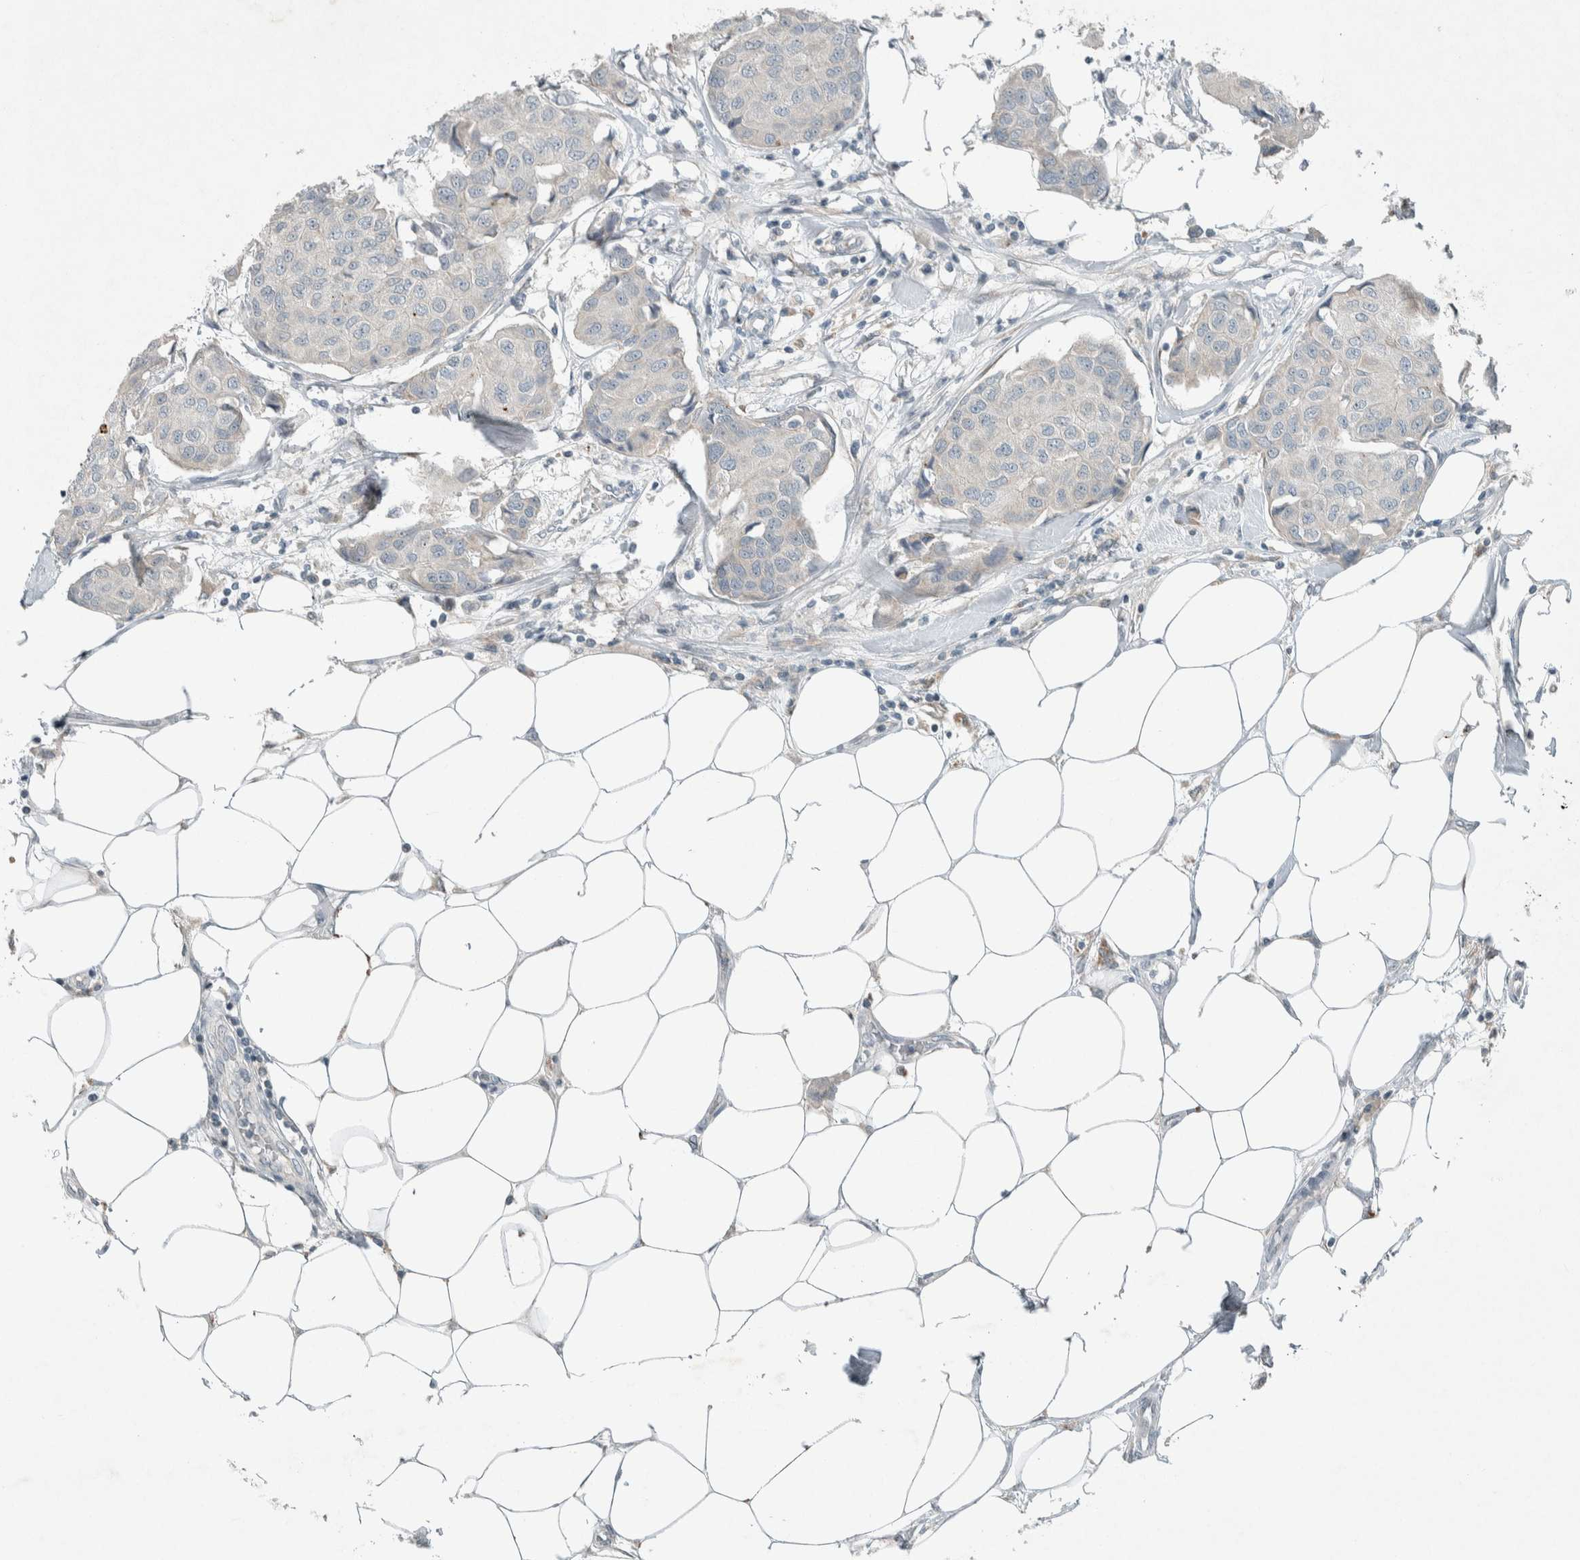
{"staining": {"intensity": "negative", "quantity": "none", "location": "none"}, "tissue": "breast cancer", "cell_type": "Tumor cells", "image_type": "cancer", "snomed": [{"axis": "morphology", "description": "Duct carcinoma"}, {"axis": "topography", "description": "Breast"}], "caption": "Breast intraductal carcinoma stained for a protein using immunohistochemistry displays no expression tumor cells.", "gene": "CERCAM", "patient": {"sex": "female", "age": 80}}